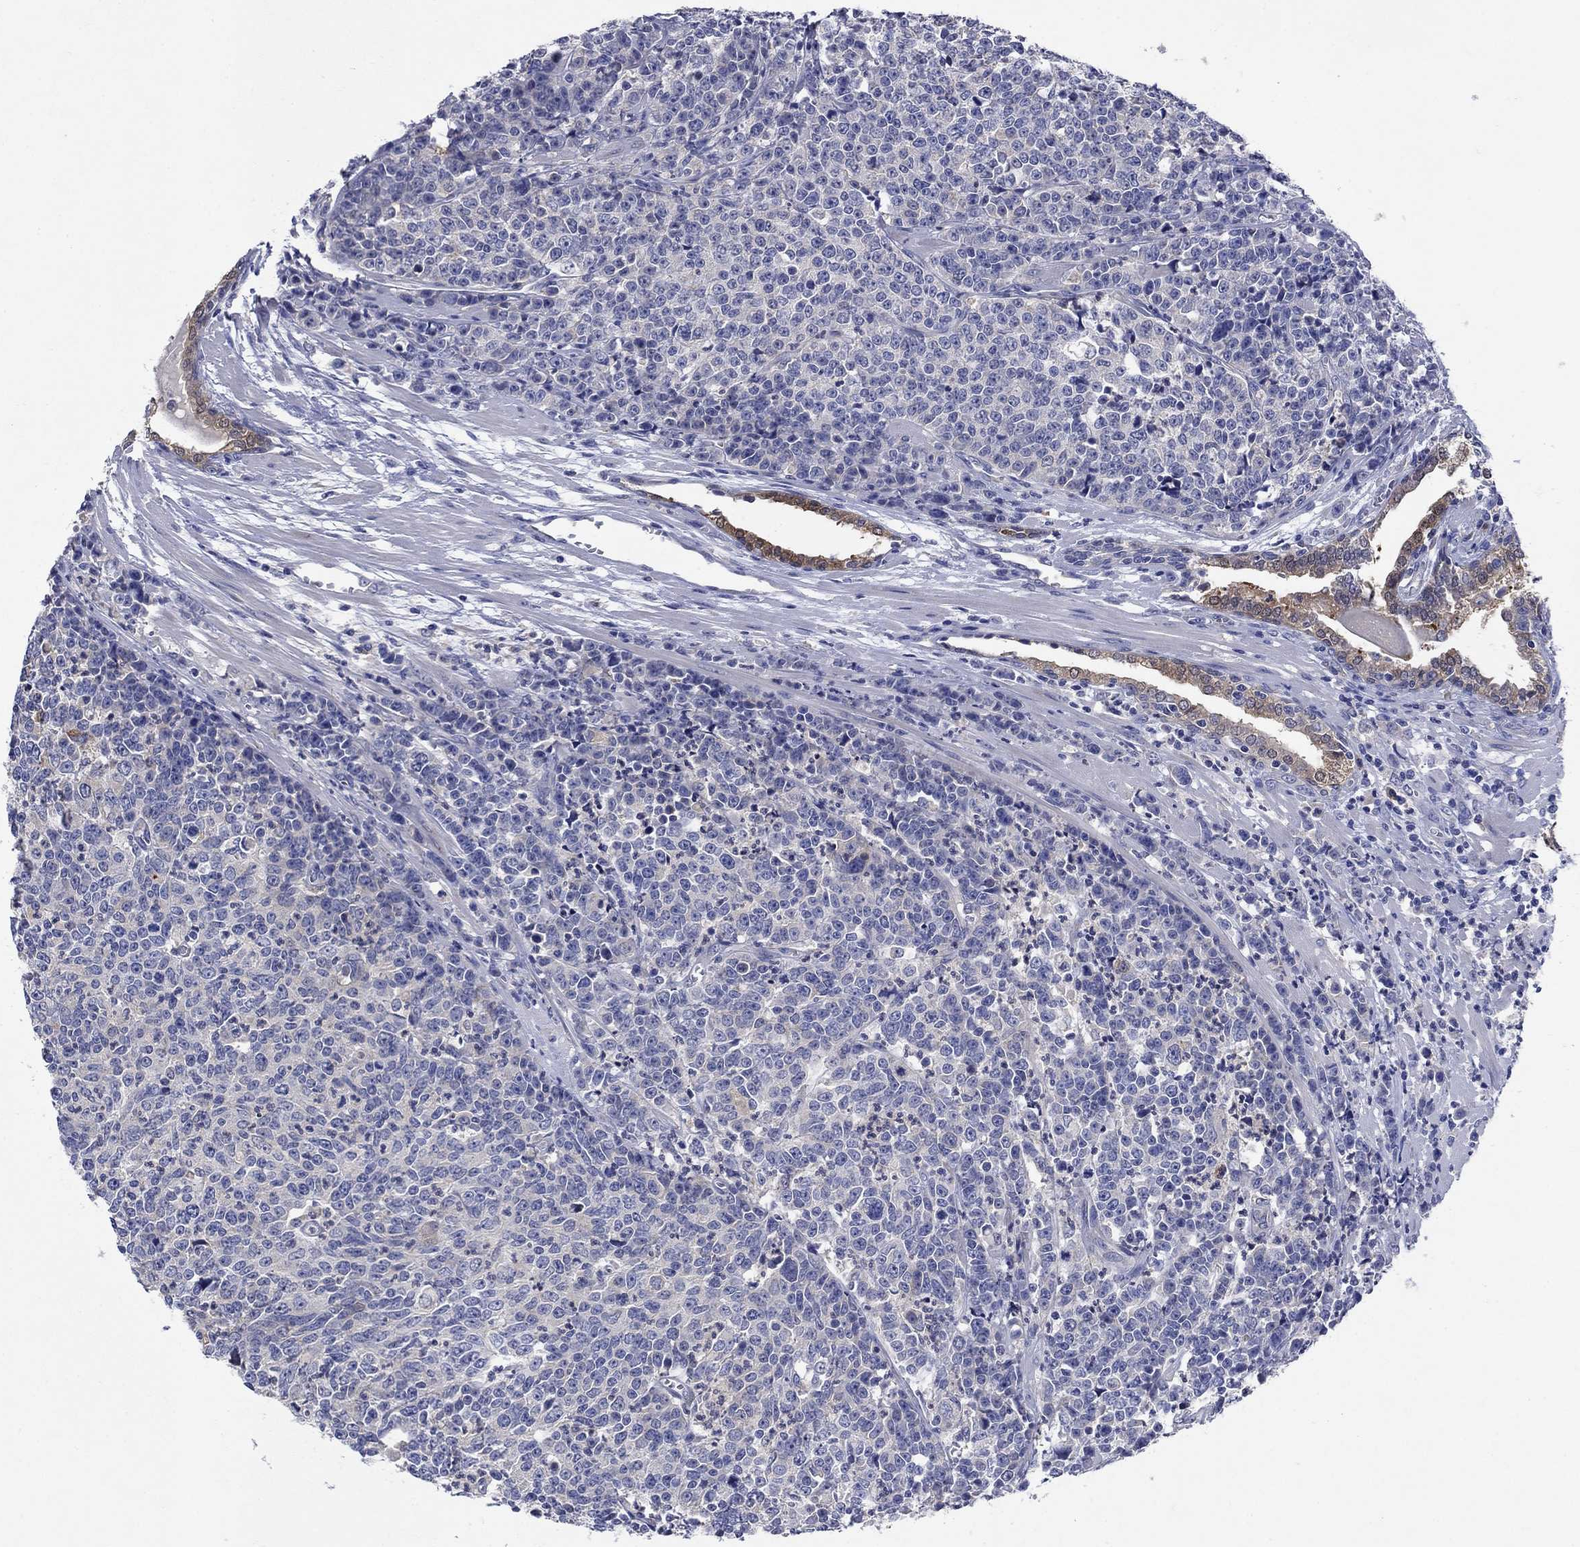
{"staining": {"intensity": "negative", "quantity": "none", "location": "none"}, "tissue": "prostate cancer", "cell_type": "Tumor cells", "image_type": "cancer", "snomed": [{"axis": "morphology", "description": "Adenocarcinoma, NOS"}, {"axis": "topography", "description": "Prostate"}], "caption": "There is no significant staining in tumor cells of prostate adenocarcinoma. (Immunohistochemistry (ihc), brightfield microscopy, high magnification).", "gene": "SULT2B1", "patient": {"sex": "male", "age": 67}}